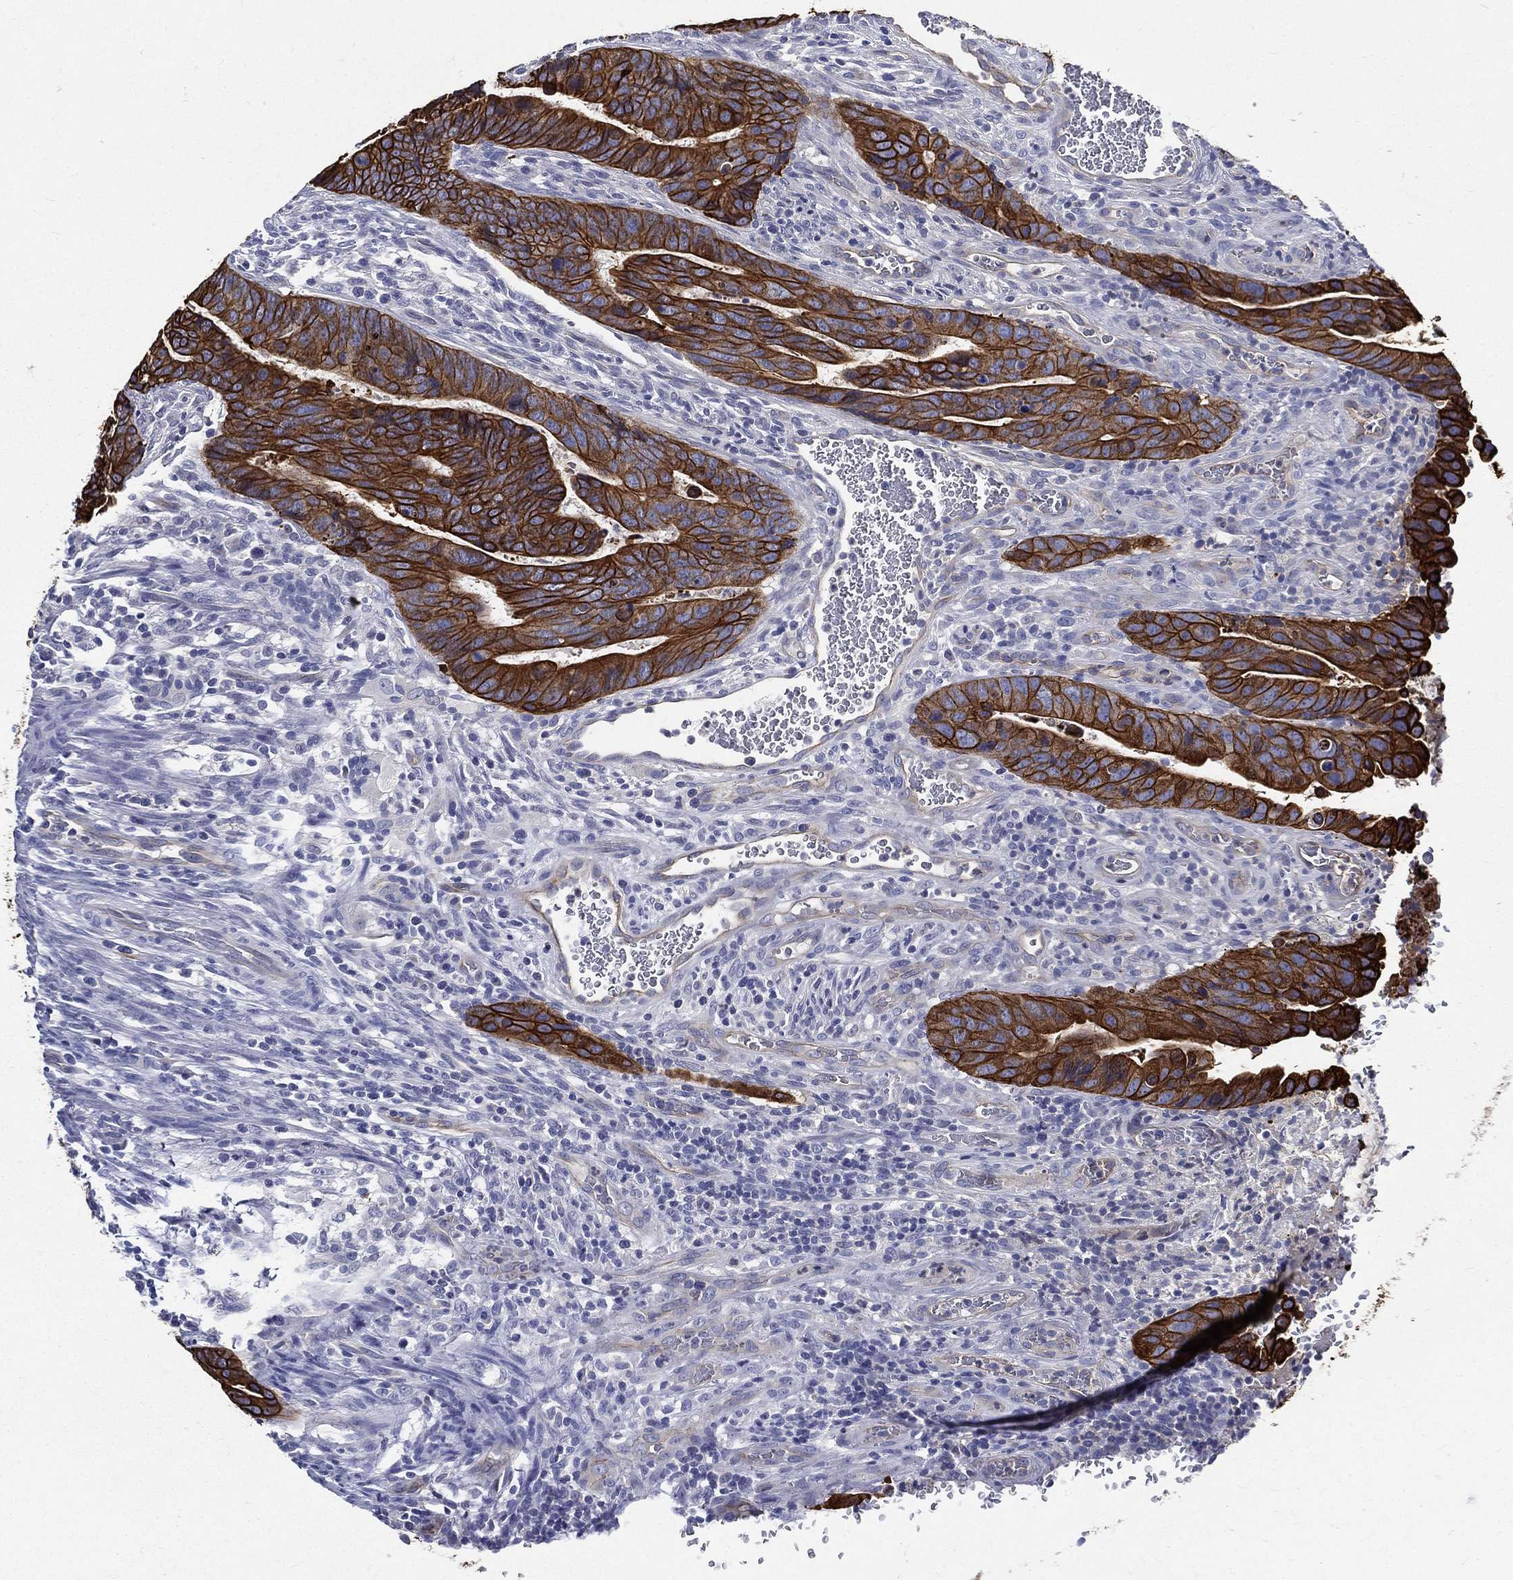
{"staining": {"intensity": "strong", "quantity": ">75%", "location": "cytoplasmic/membranous"}, "tissue": "colorectal cancer", "cell_type": "Tumor cells", "image_type": "cancer", "snomed": [{"axis": "morphology", "description": "Adenocarcinoma, NOS"}, {"axis": "topography", "description": "Colon"}], "caption": "Human colorectal cancer (adenocarcinoma) stained with a brown dye shows strong cytoplasmic/membranous positive expression in about >75% of tumor cells.", "gene": "NEDD9", "patient": {"sex": "female", "age": 56}}